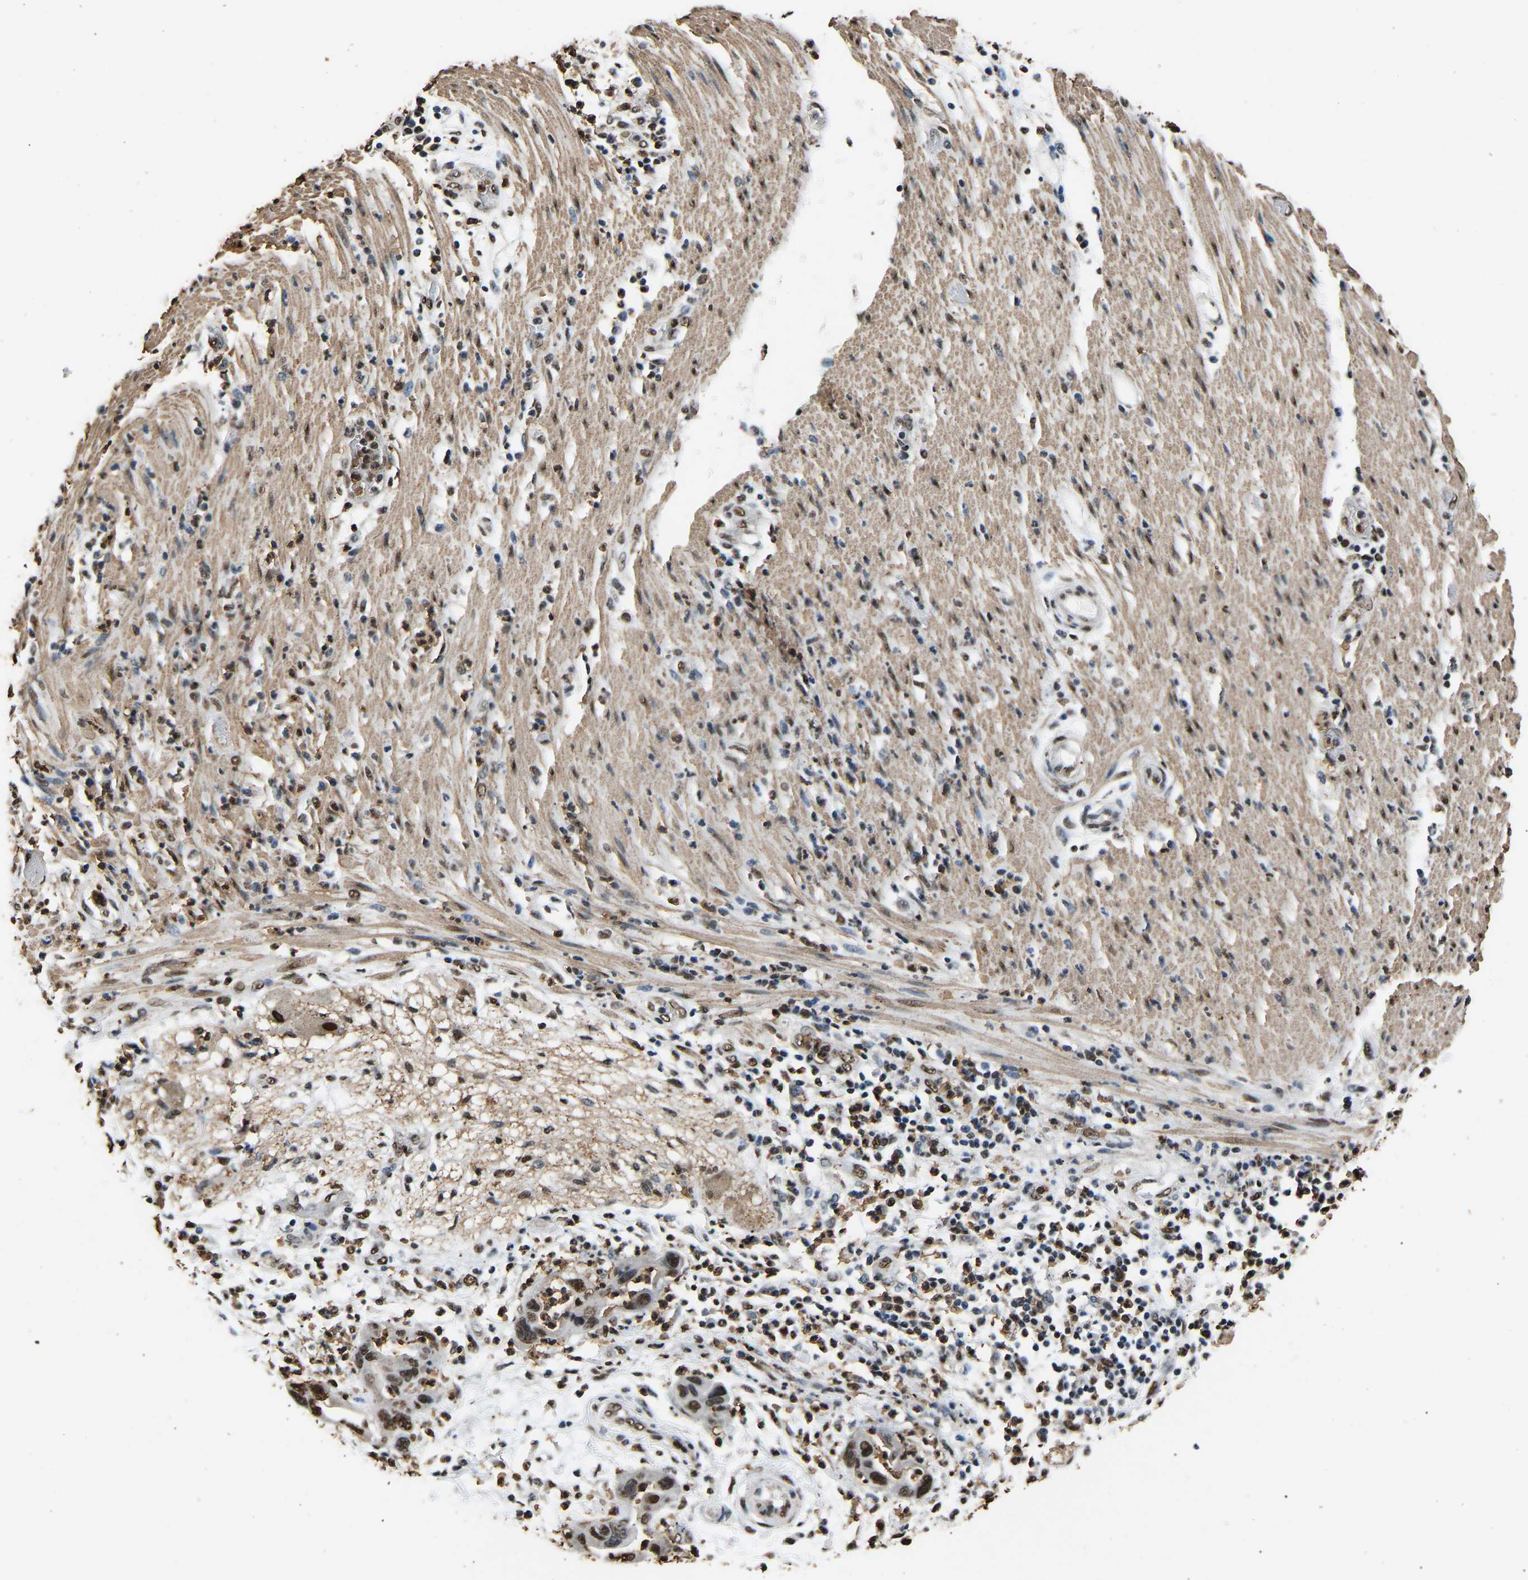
{"staining": {"intensity": "strong", "quantity": ">75%", "location": "nuclear"}, "tissue": "pancreatic cancer", "cell_type": "Tumor cells", "image_type": "cancer", "snomed": [{"axis": "morphology", "description": "Adenocarcinoma, NOS"}, {"axis": "topography", "description": "Pancreas"}], "caption": "Immunohistochemical staining of pancreatic adenocarcinoma exhibits high levels of strong nuclear expression in about >75% of tumor cells.", "gene": "SAFB", "patient": {"sex": "female", "age": 71}}